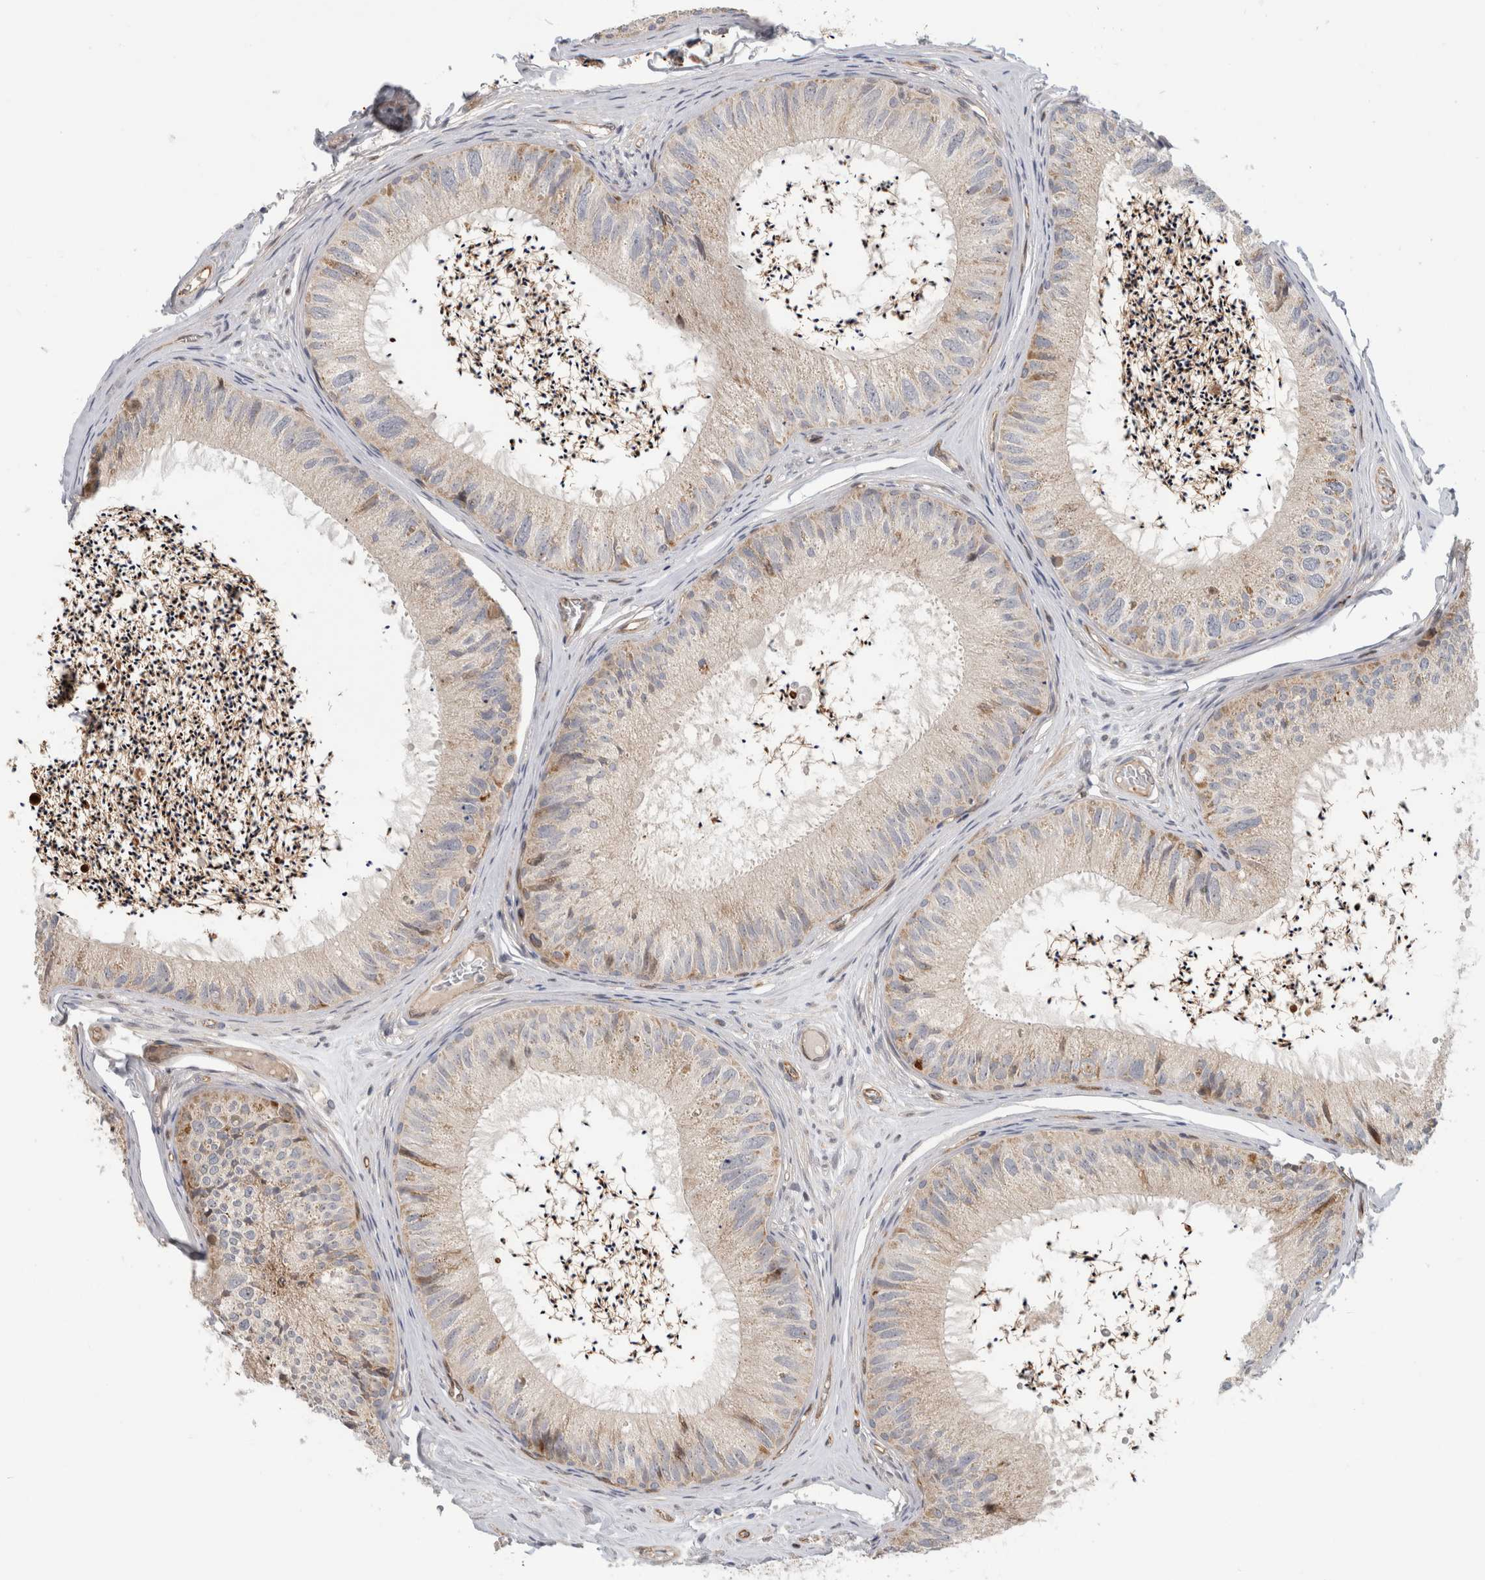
{"staining": {"intensity": "moderate", "quantity": "<25%", "location": "cytoplasmic/membranous"}, "tissue": "epididymis", "cell_type": "Glandular cells", "image_type": "normal", "snomed": [{"axis": "morphology", "description": "Normal tissue, NOS"}, {"axis": "topography", "description": "Epididymis"}], "caption": "This image displays immunohistochemistry (IHC) staining of benign human epididymis, with low moderate cytoplasmic/membranous expression in about <25% of glandular cells.", "gene": "KPNA5", "patient": {"sex": "male", "age": 79}}